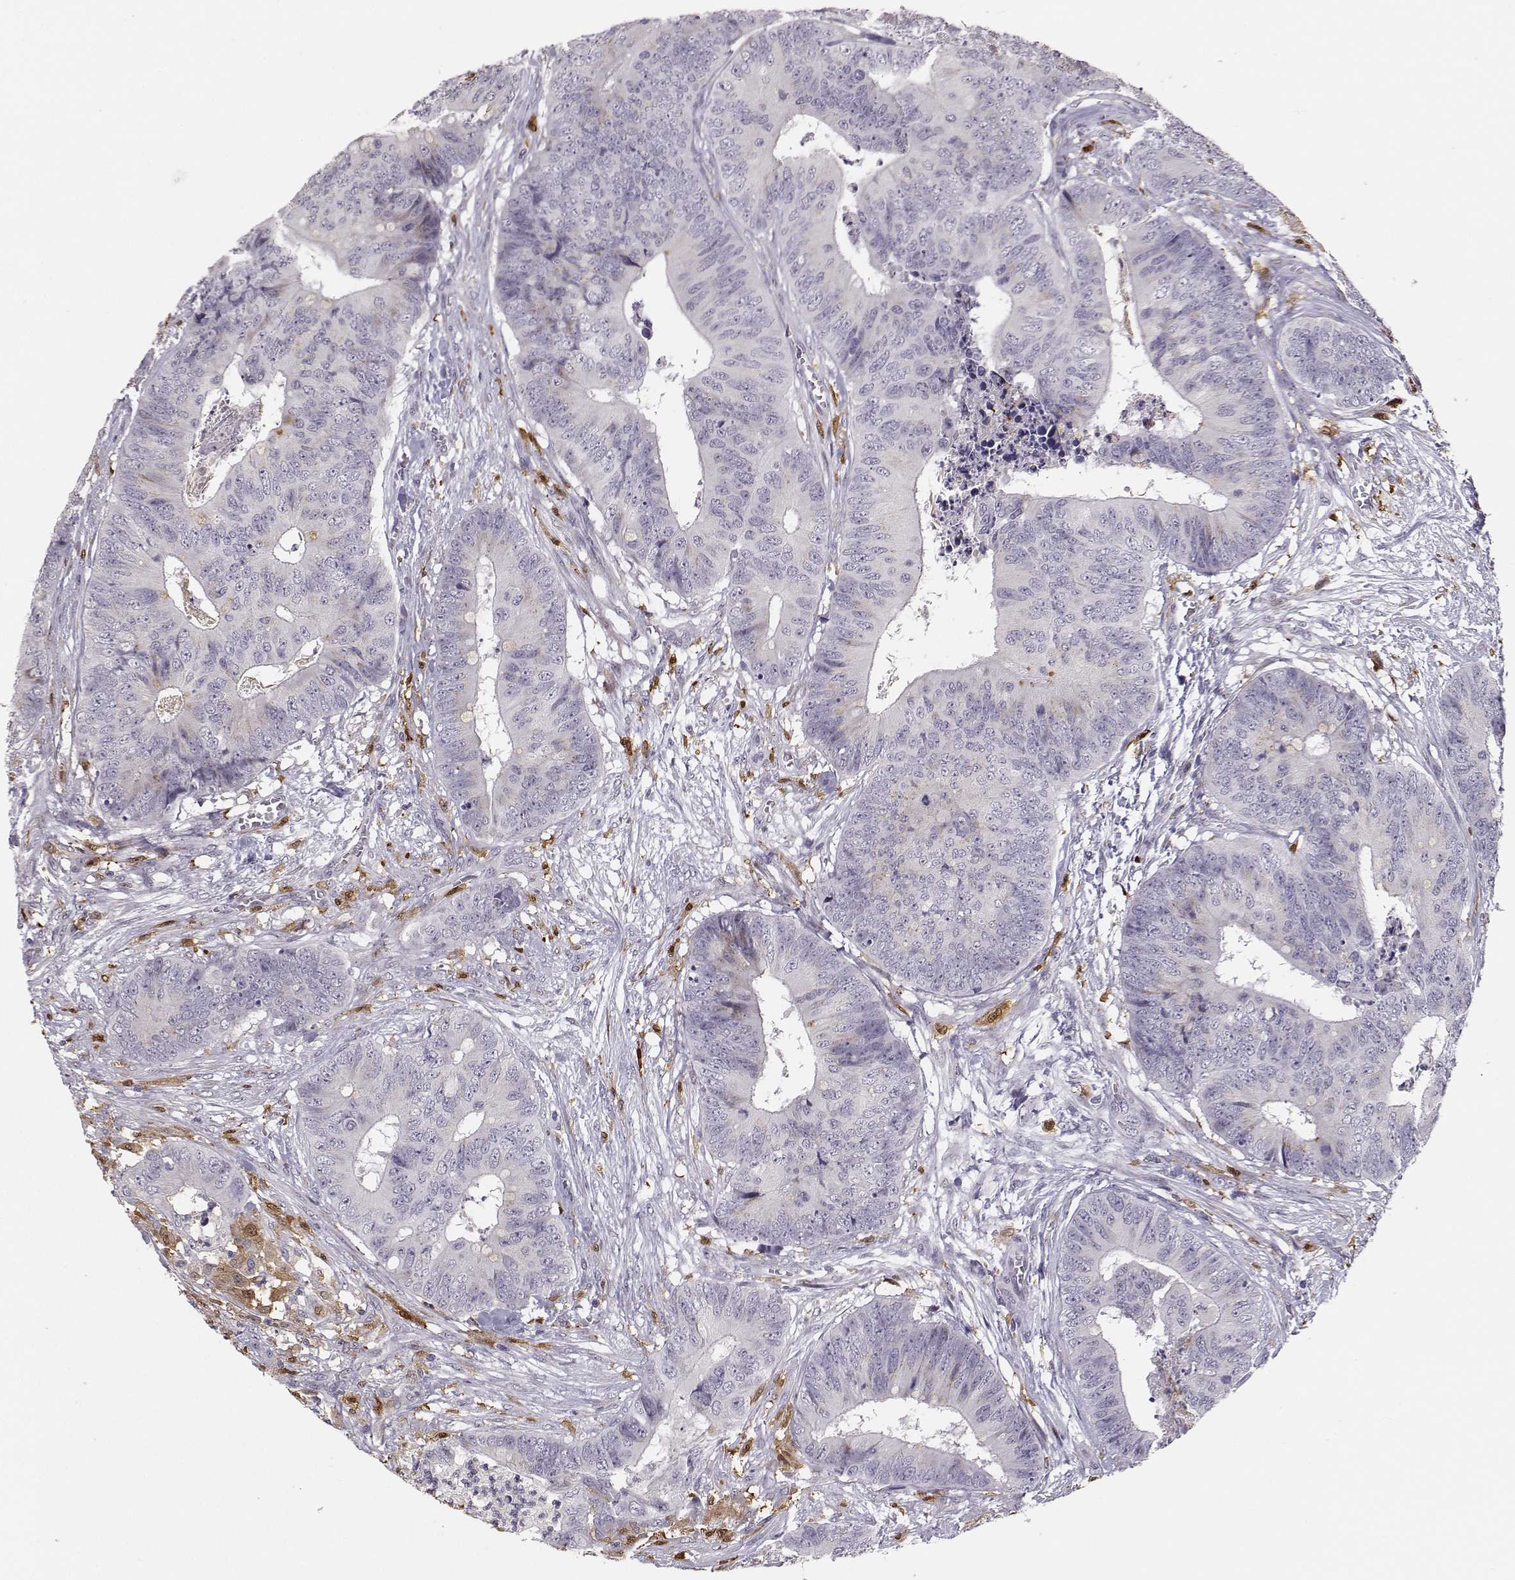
{"staining": {"intensity": "weak", "quantity": "<25%", "location": "cytoplasmic/membranous"}, "tissue": "colorectal cancer", "cell_type": "Tumor cells", "image_type": "cancer", "snomed": [{"axis": "morphology", "description": "Adenocarcinoma, NOS"}, {"axis": "topography", "description": "Colon"}], "caption": "A high-resolution histopathology image shows immunohistochemistry staining of colorectal cancer (adenocarcinoma), which demonstrates no significant expression in tumor cells.", "gene": "HTR7", "patient": {"sex": "male", "age": 84}}